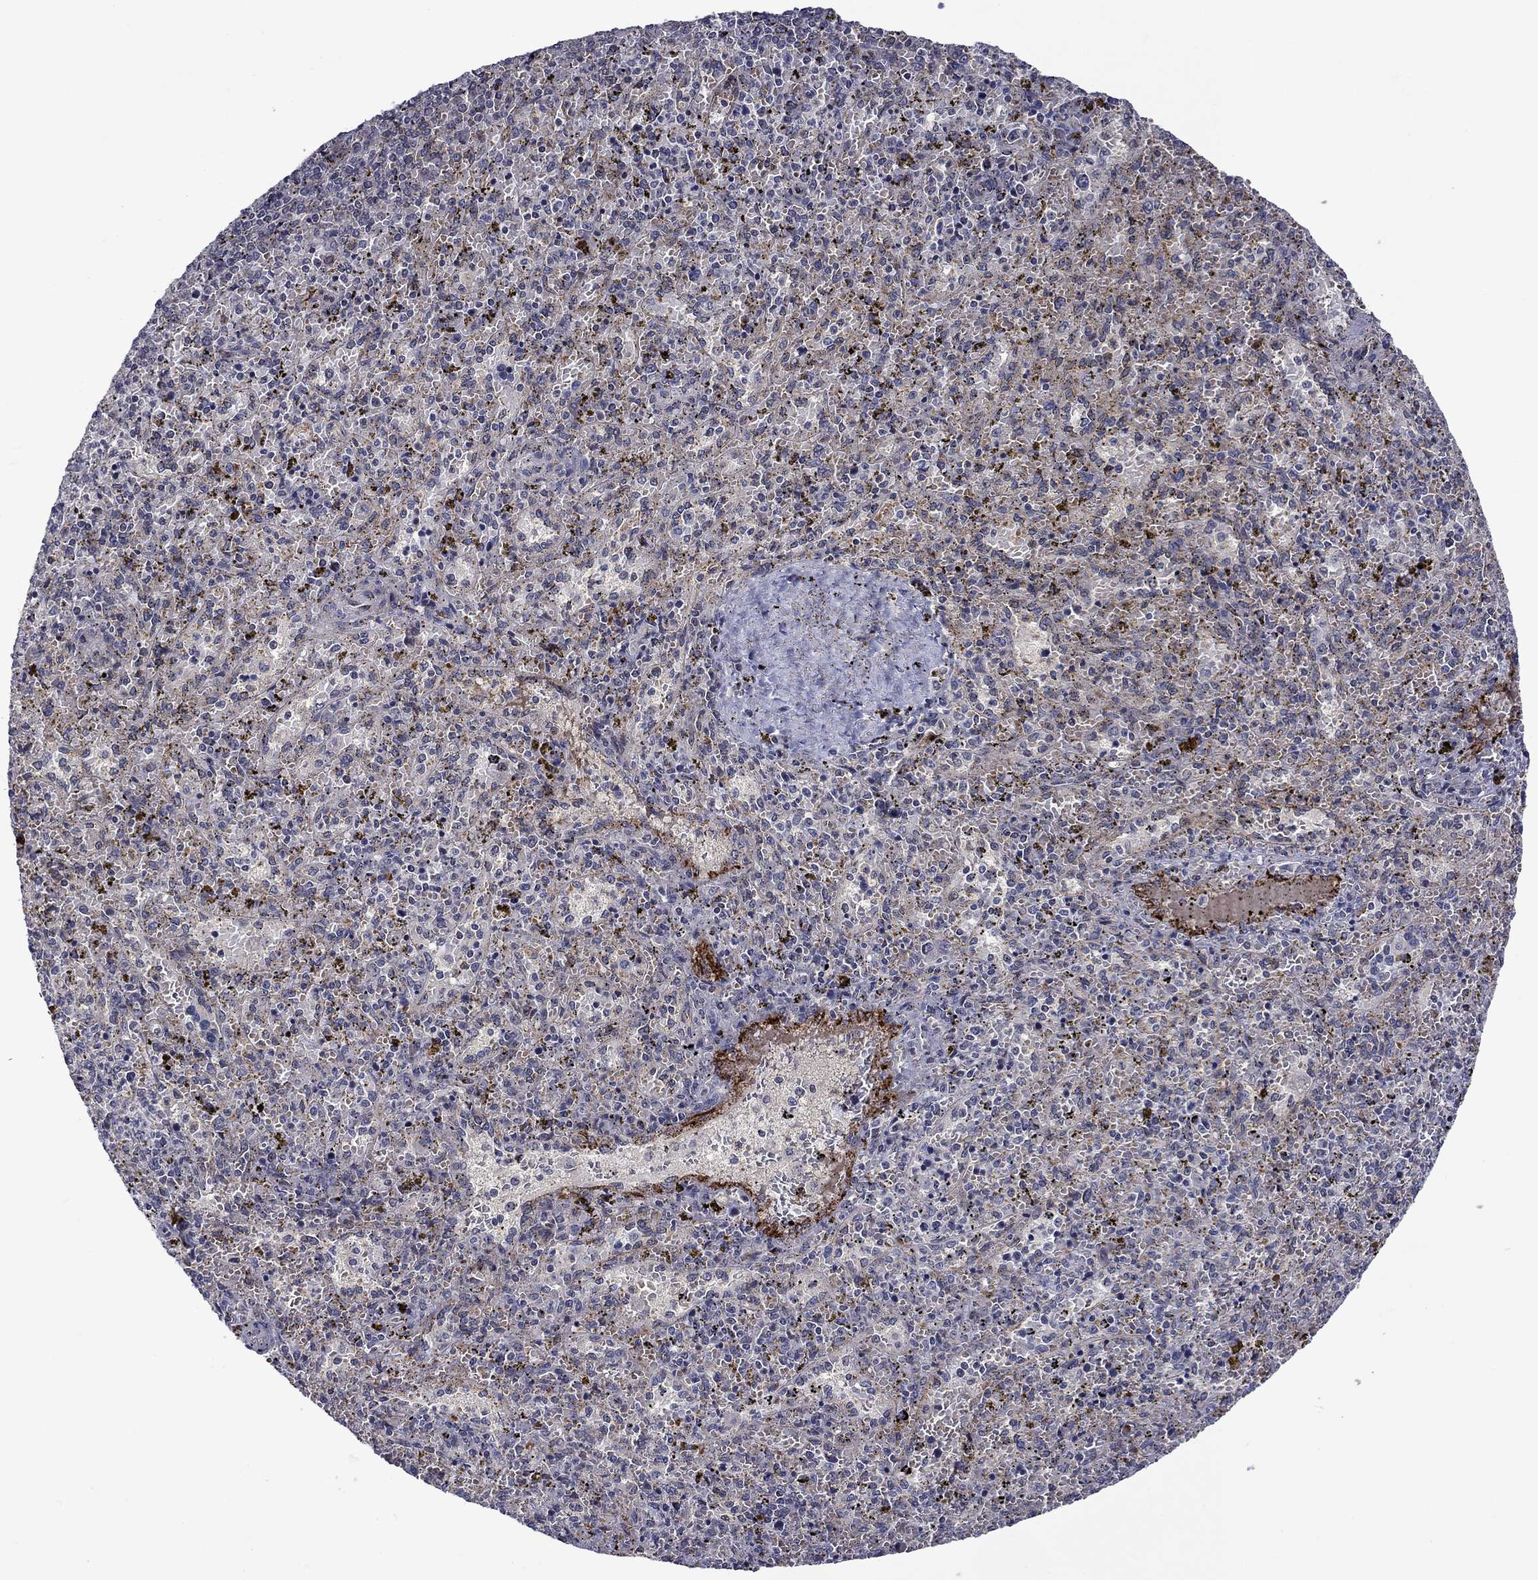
{"staining": {"intensity": "negative", "quantity": "none", "location": "none"}, "tissue": "spleen", "cell_type": "Cells in red pulp", "image_type": "normal", "snomed": [{"axis": "morphology", "description": "Normal tissue, NOS"}, {"axis": "topography", "description": "Spleen"}], "caption": "Cells in red pulp show no significant expression in unremarkable spleen. (Immunohistochemistry (ihc), brightfield microscopy, high magnification).", "gene": "SLITRK1", "patient": {"sex": "female", "age": 50}}